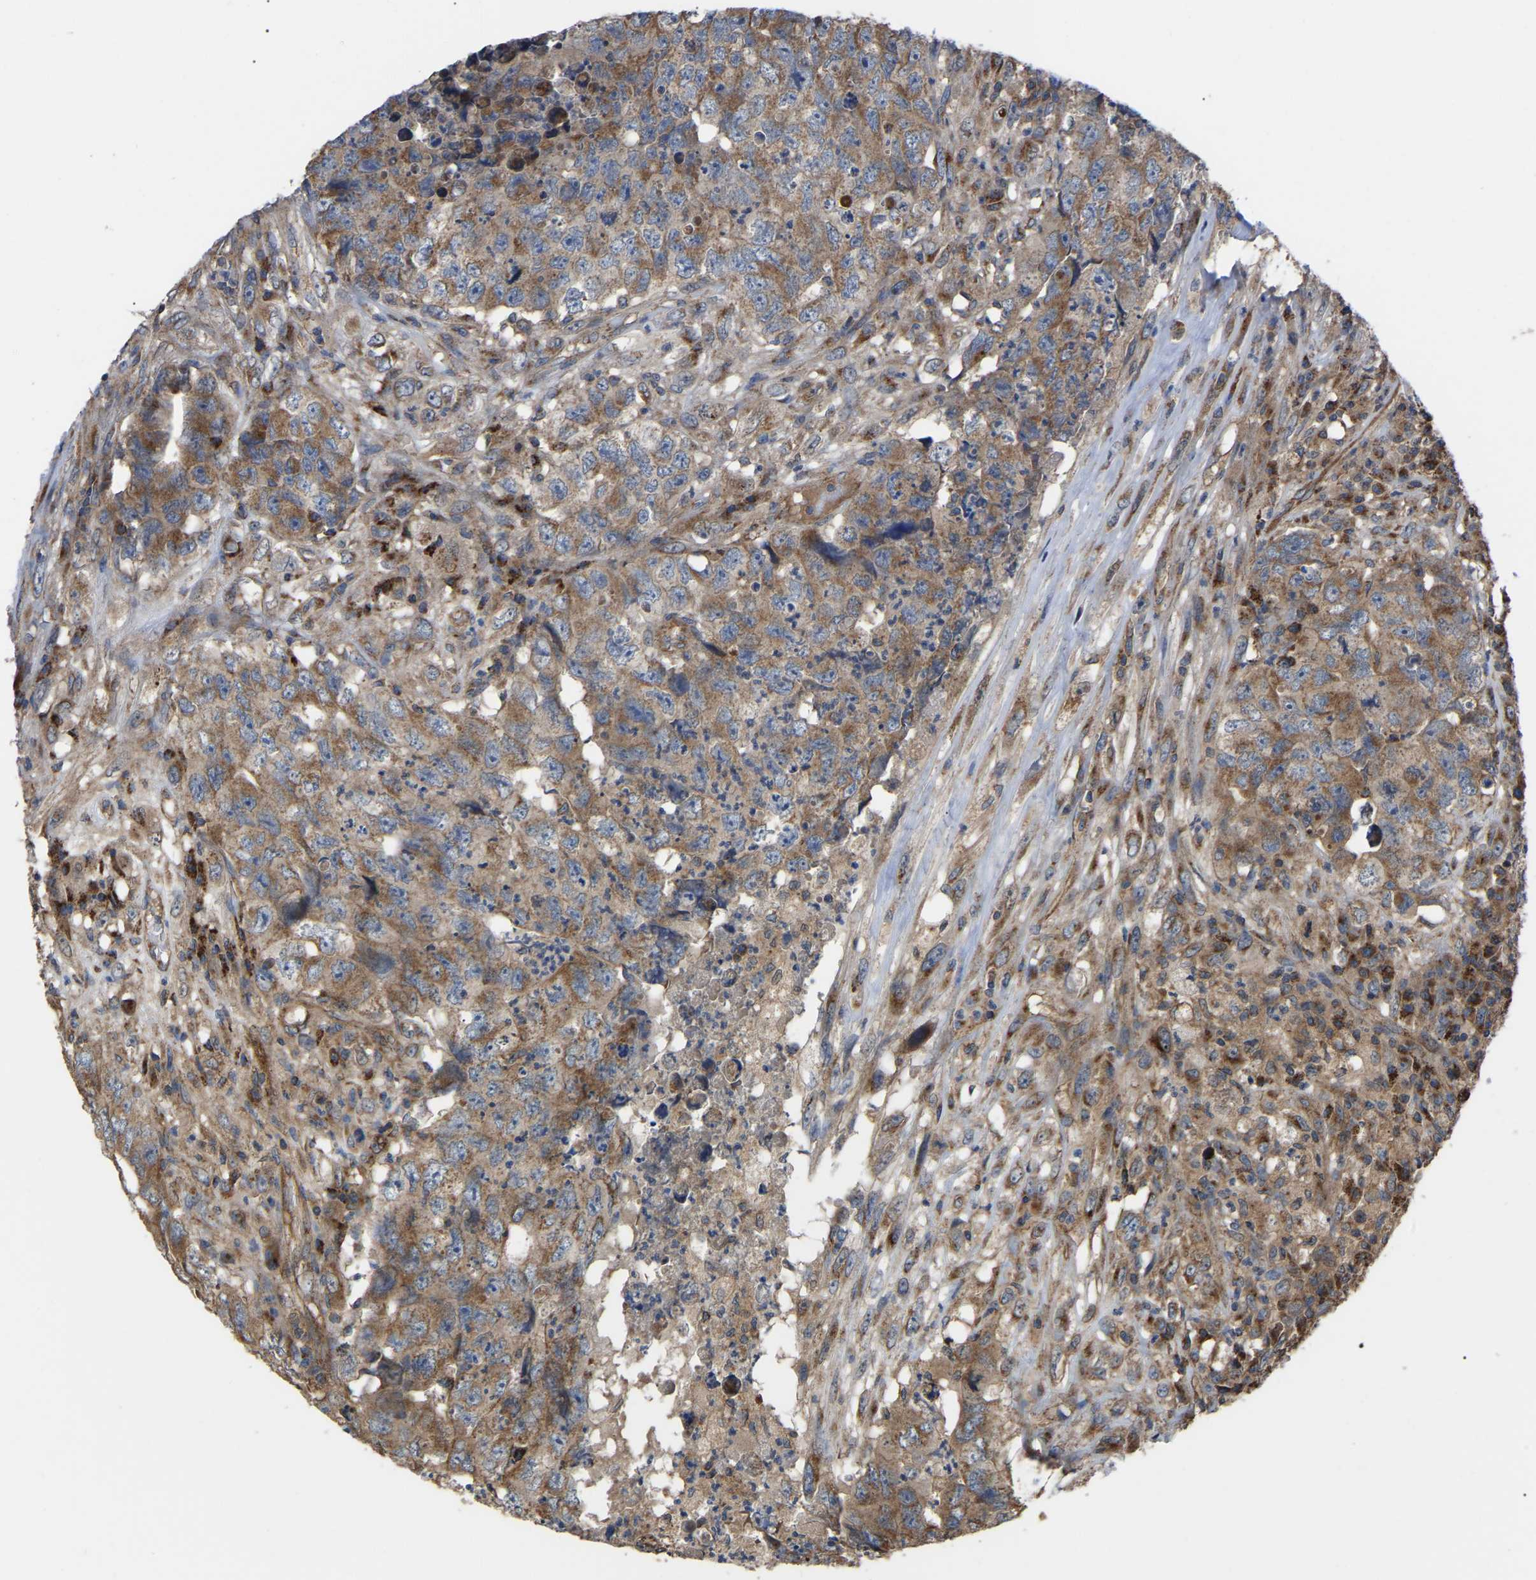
{"staining": {"intensity": "moderate", "quantity": ">75%", "location": "cytoplasmic/membranous"}, "tissue": "testis cancer", "cell_type": "Tumor cells", "image_type": "cancer", "snomed": [{"axis": "morphology", "description": "Carcinoma, Embryonal, NOS"}, {"axis": "topography", "description": "Testis"}], "caption": "IHC histopathology image of neoplastic tissue: testis cancer (embryonal carcinoma) stained using immunohistochemistry displays medium levels of moderate protein expression localized specifically in the cytoplasmic/membranous of tumor cells, appearing as a cytoplasmic/membranous brown color.", "gene": "GCC1", "patient": {"sex": "male", "age": 32}}